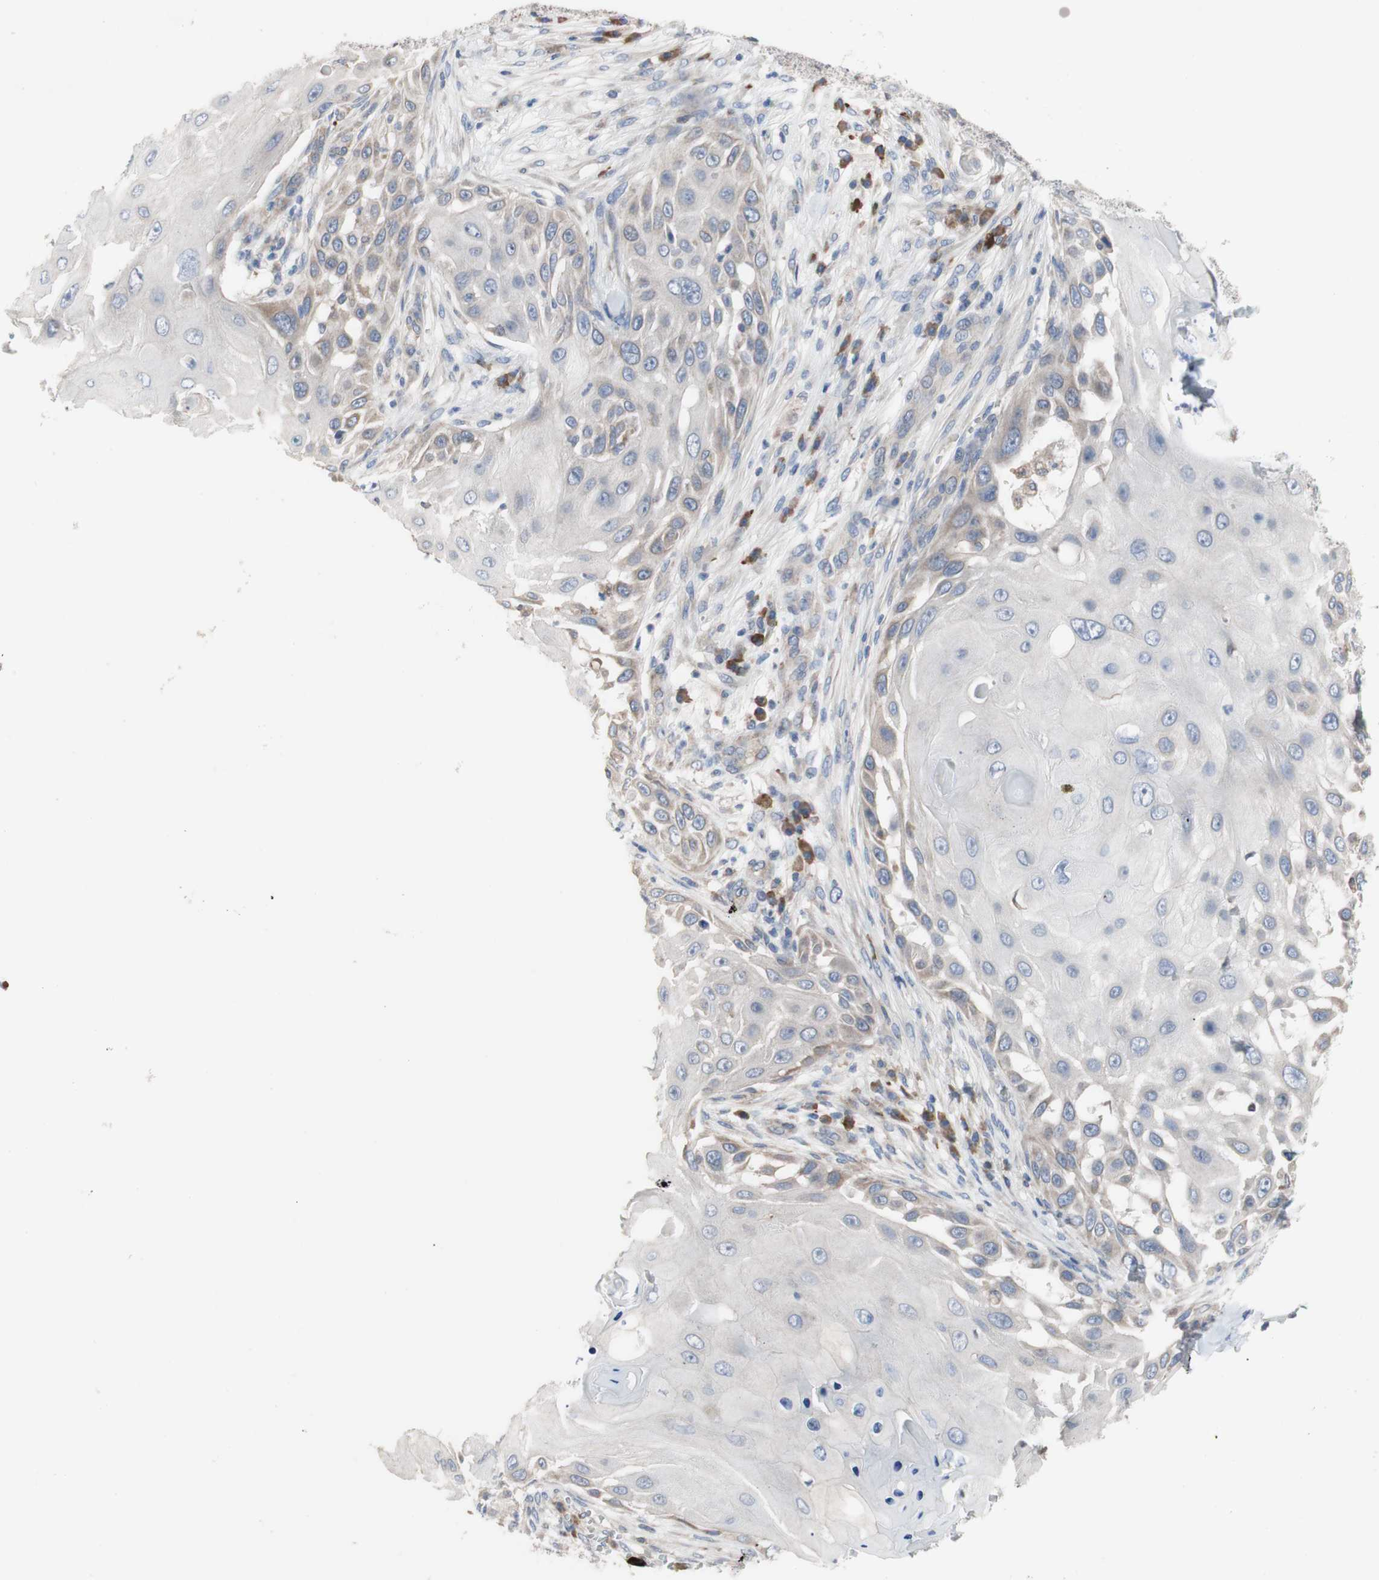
{"staining": {"intensity": "moderate", "quantity": "<25%", "location": "cytoplasmic/membranous"}, "tissue": "skin cancer", "cell_type": "Tumor cells", "image_type": "cancer", "snomed": [{"axis": "morphology", "description": "Squamous cell carcinoma, NOS"}, {"axis": "topography", "description": "Skin"}], "caption": "Tumor cells display low levels of moderate cytoplasmic/membranous positivity in about <25% of cells in human squamous cell carcinoma (skin).", "gene": "TTC14", "patient": {"sex": "female", "age": 44}}